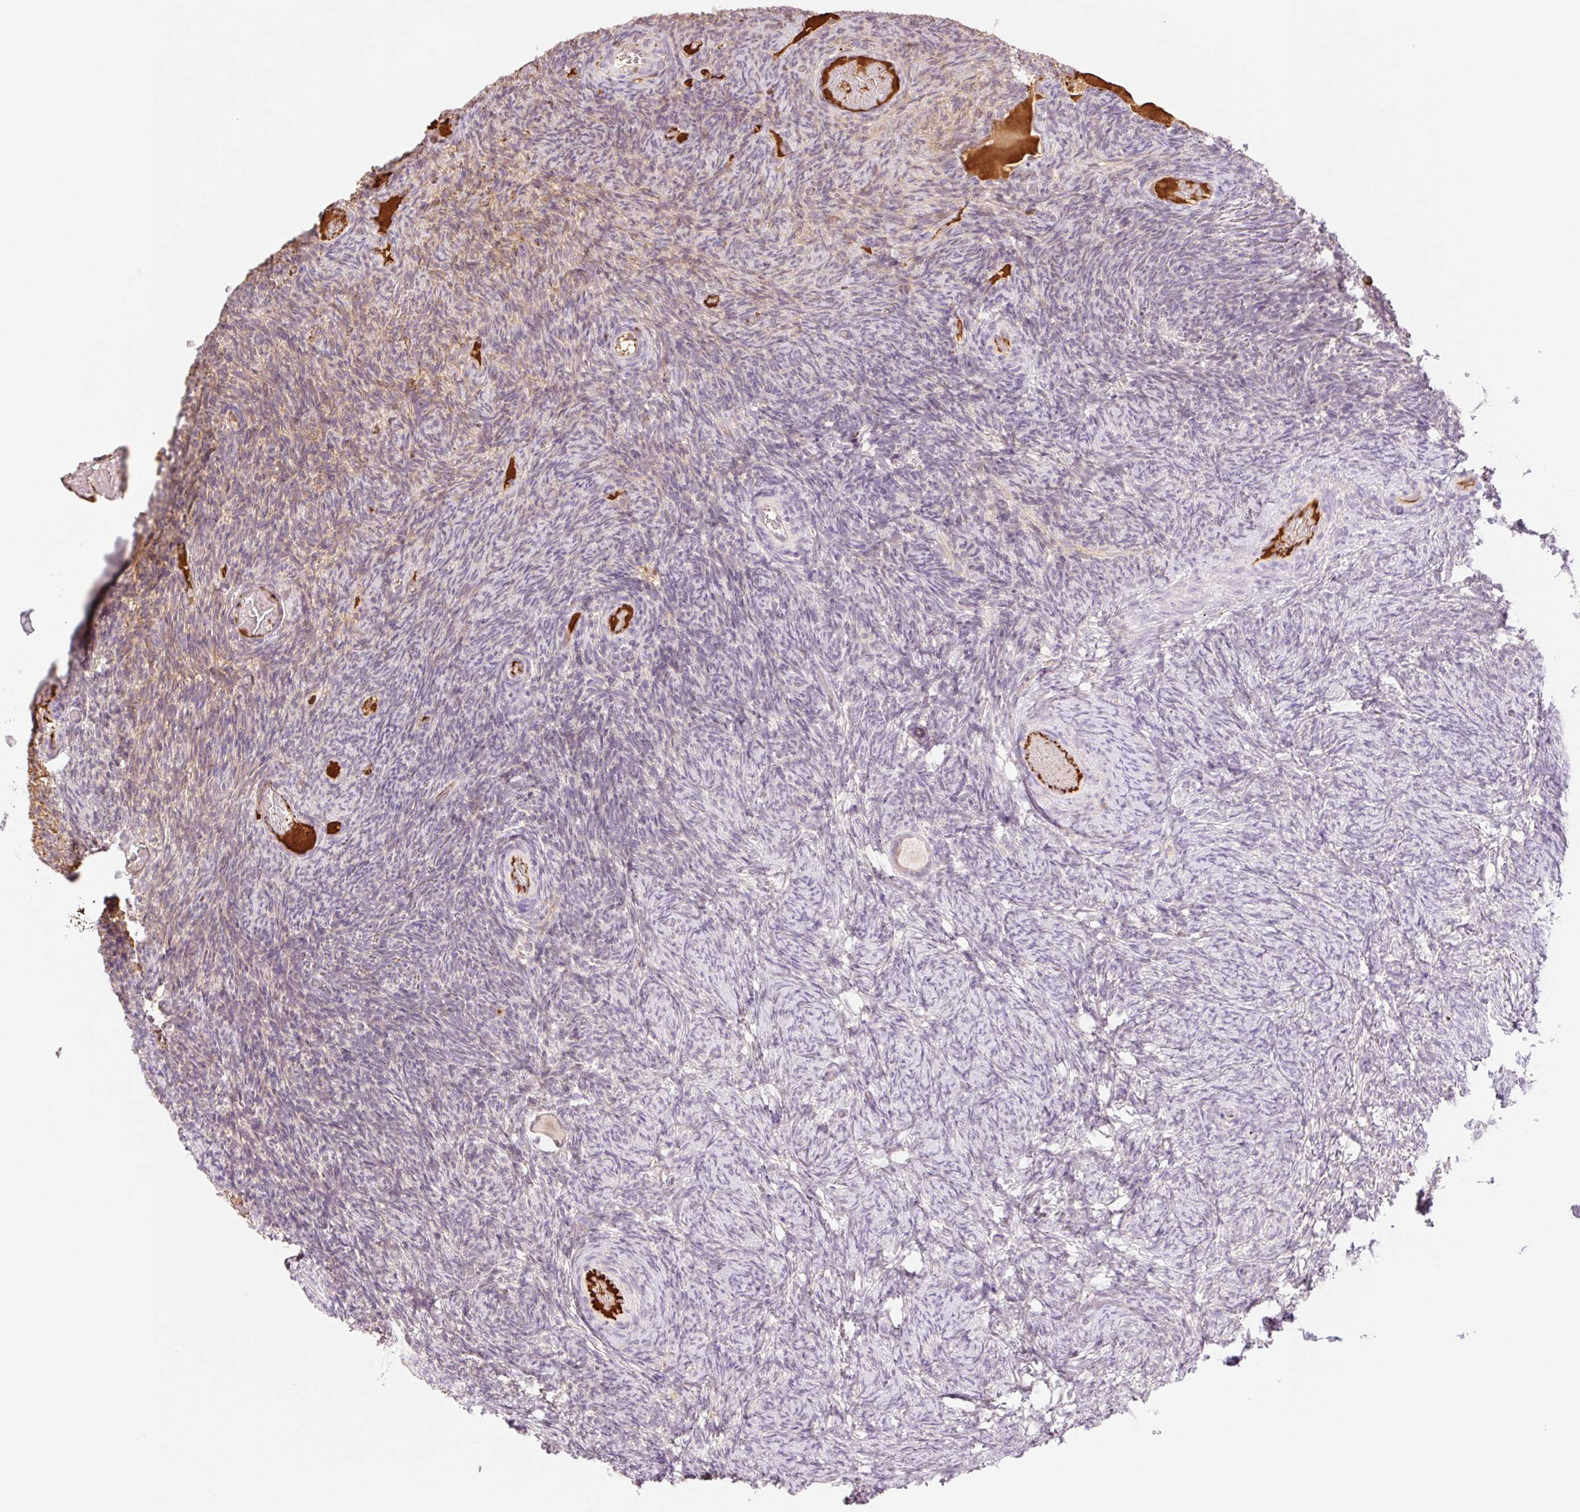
{"staining": {"intensity": "weak", "quantity": "25%-75%", "location": "cytoplasmic/membranous,nuclear"}, "tissue": "ovary", "cell_type": "Follicle cells", "image_type": "normal", "snomed": [{"axis": "morphology", "description": "Normal tissue, NOS"}, {"axis": "topography", "description": "Ovary"}], "caption": "Immunohistochemistry (IHC) micrograph of benign ovary: ovary stained using IHC shows low levels of weak protein expression localized specifically in the cytoplasmic/membranous,nuclear of follicle cells, appearing as a cytoplasmic/membranous,nuclear brown color.", "gene": "HEBP1", "patient": {"sex": "female", "age": 34}}